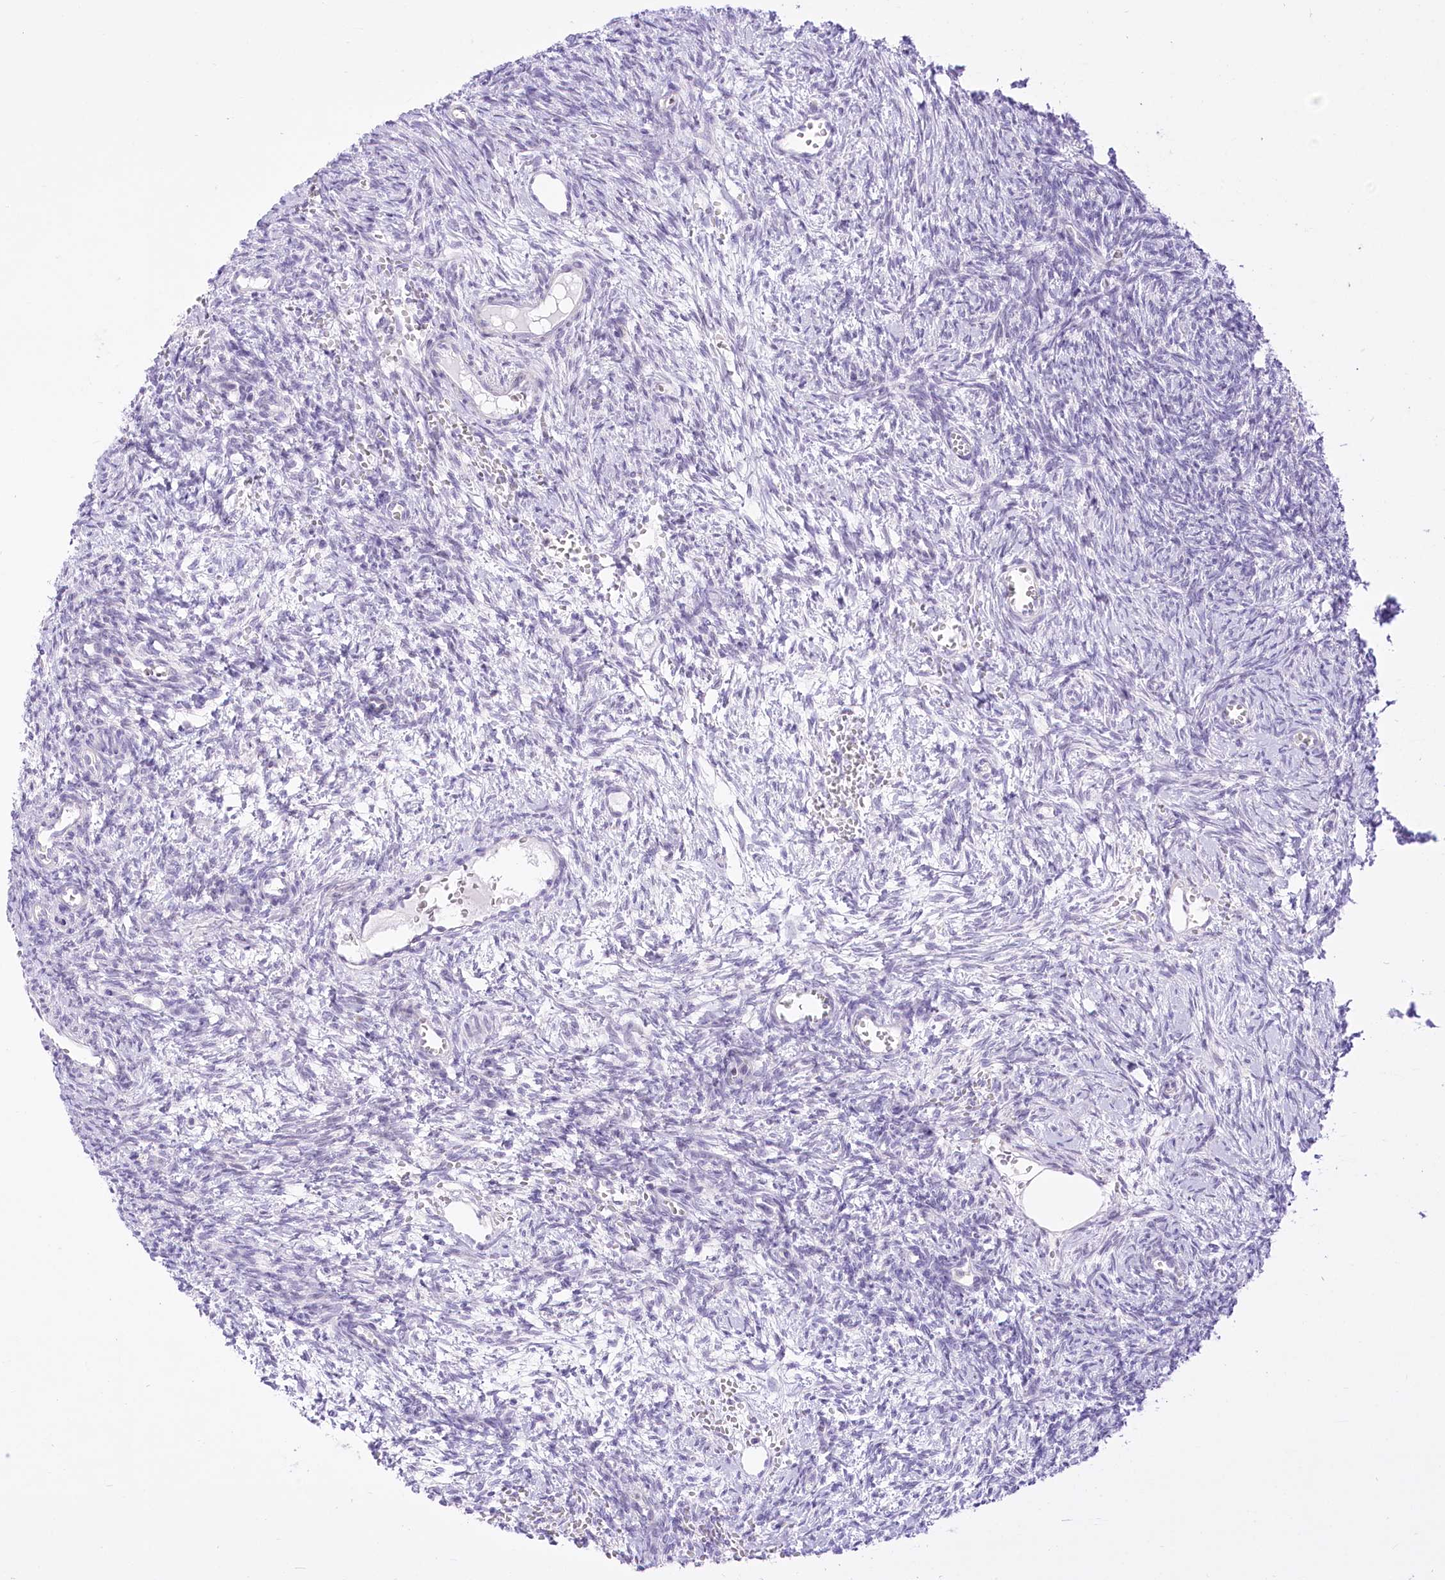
{"staining": {"intensity": "negative", "quantity": "none", "location": "none"}, "tissue": "ovary", "cell_type": "Ovarian stroma cells", "image_type": "normal", "snomed": [{"axis": "morphology", "description": "Normal tissue, NOS"}, {"axis": "topography", "description": "Ovary"}], "caption": "Image shows no protein expression in ovarian stroma cells of benign ovary.", "gene": "BEND7", "patient": {"sex": "female", "age": 39}}